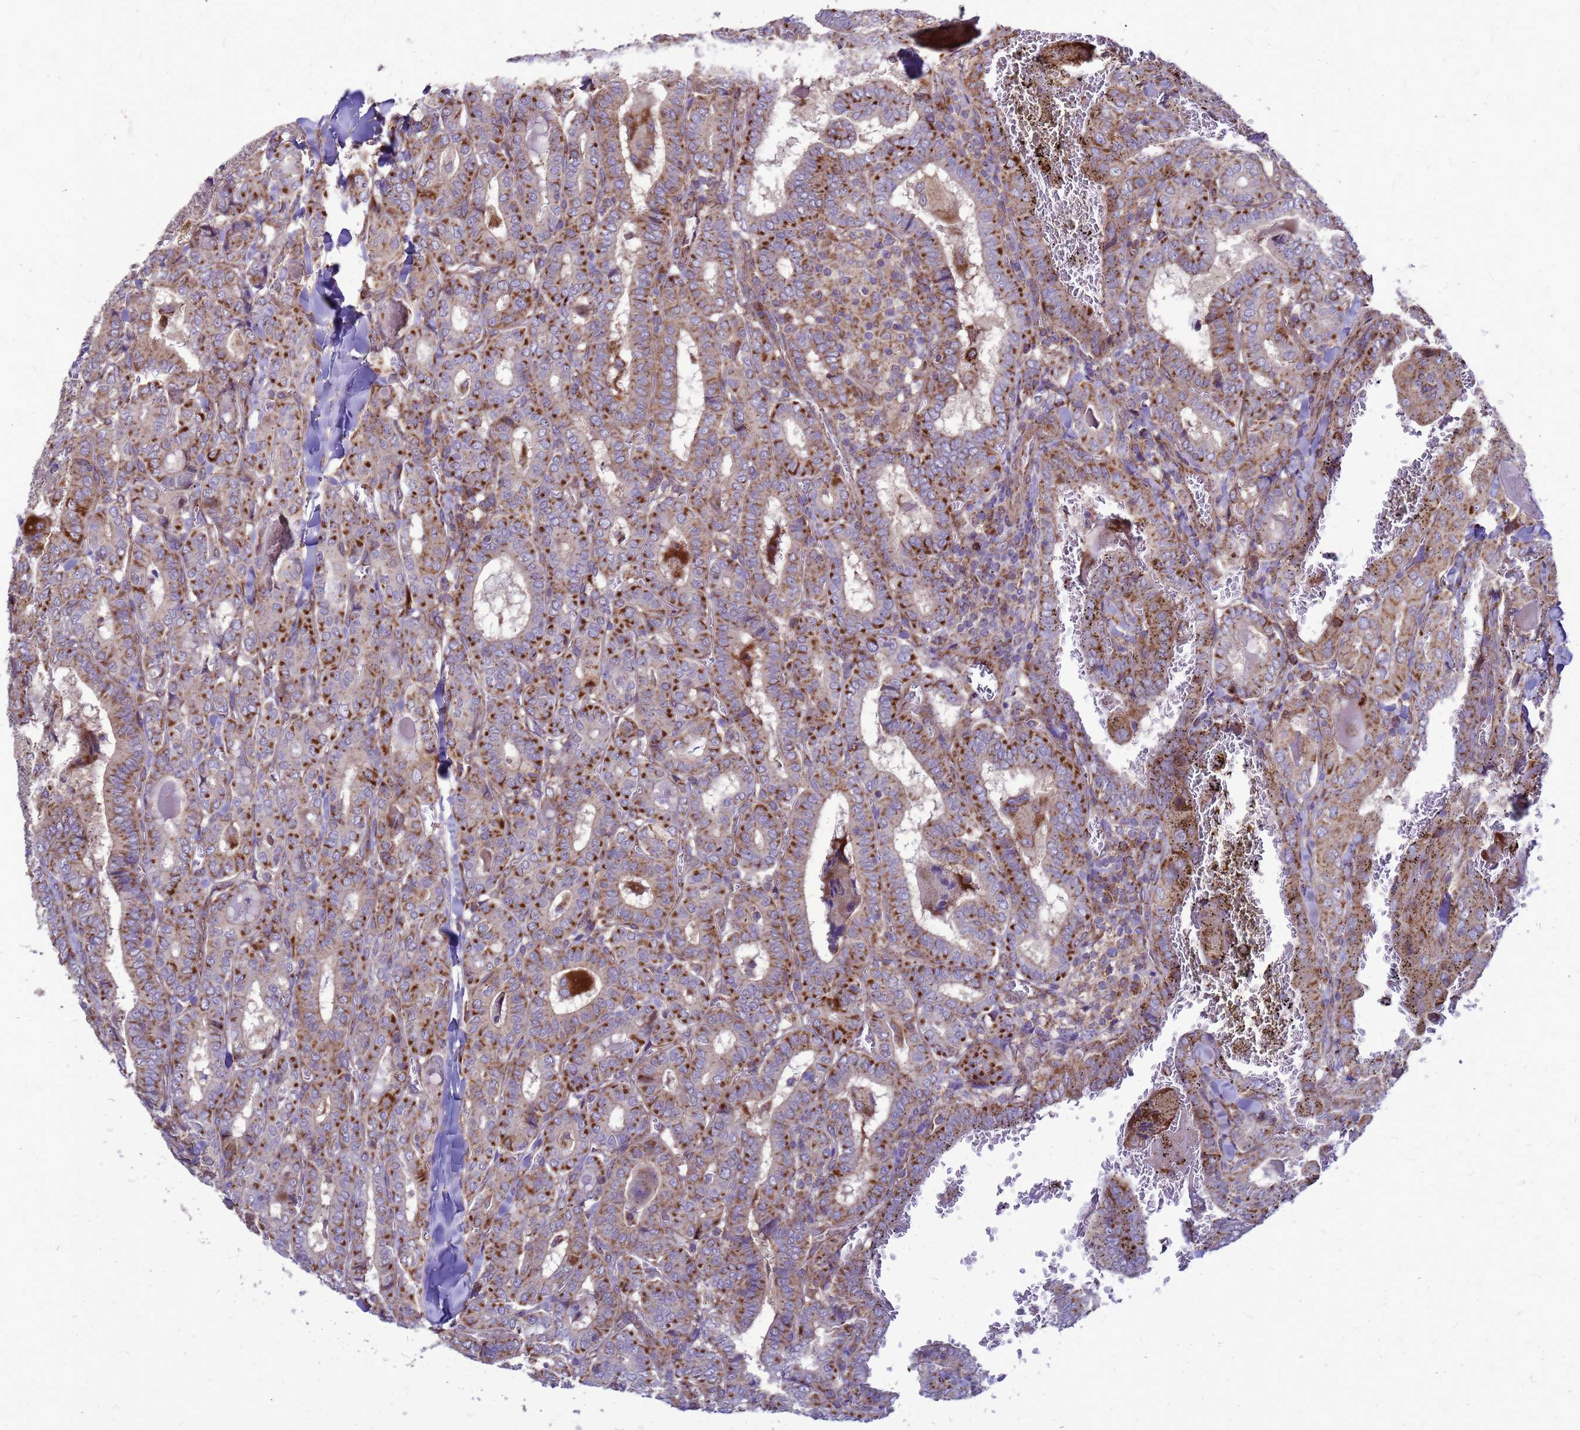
{"staining": {"intensity": "strong", "quantity": ">75%", "location": "cytoplasmic/membranous"}, "tissue": "thyroid cancer", "cell_type": "Tumor cells", "image_type": "cancer", "snomed": [{"axis": "morphology", "description": "Papillary adenocarcinoma, NOS"}, {"axis": "topography", "description": "Thyroid gland"}], "caption": "This image shows immunohistochemistry (IHC) staining of human thyroid papillary adenocarcinoma, with high strong cytoplasmic/membranous positivity in approximately >75% of tumor cells.", "gene": "FSTL4", "patient": {"sex": "female", "age": 72}}